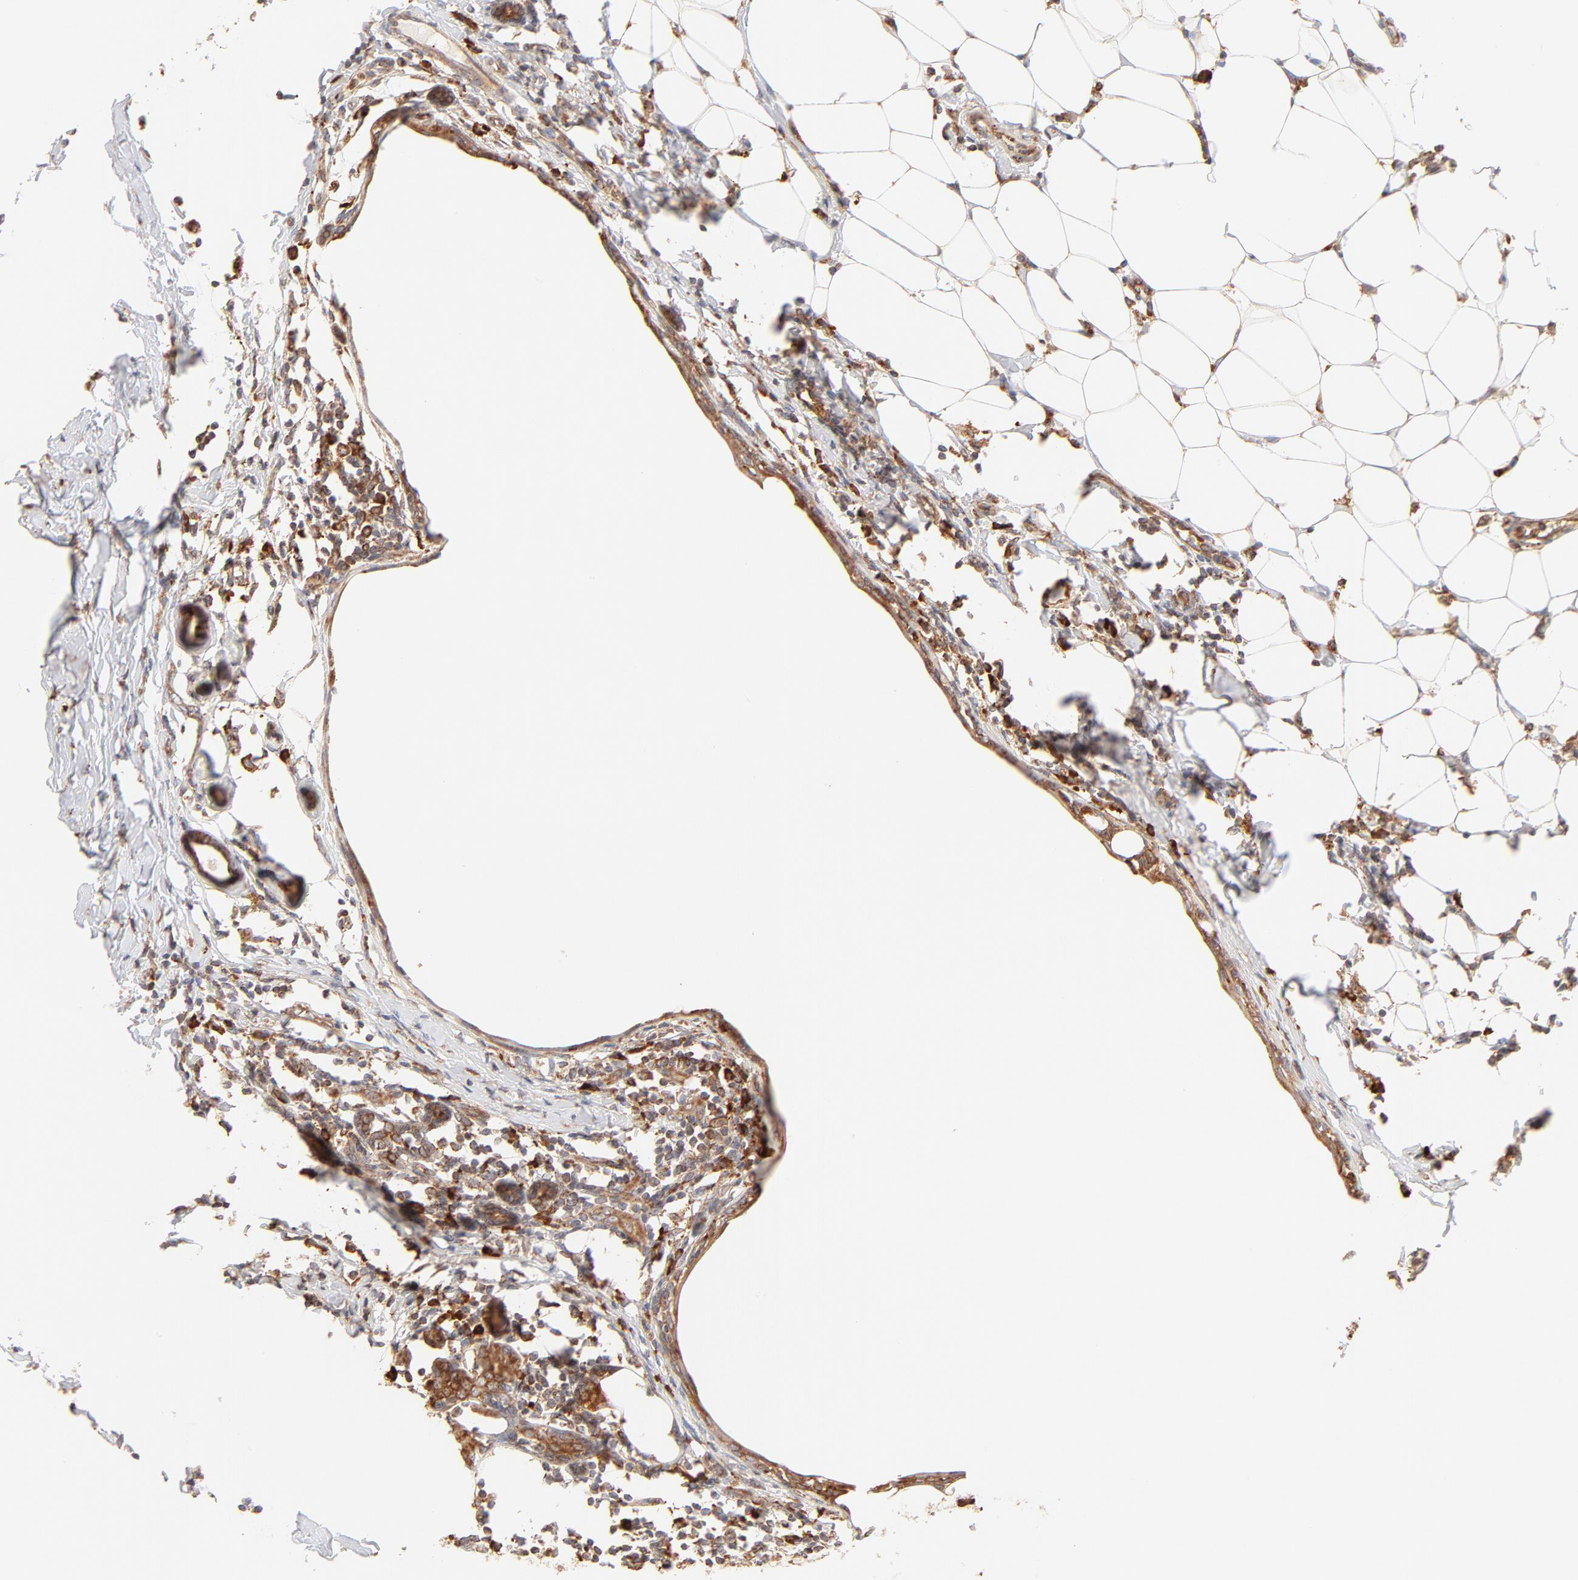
{"staining": {"intensity": "moderate", "quantity": ">75%", "location": "cytoplasmic/membranous"}, "tissue": "breast cancer", "cell_type": "Tumor cells", "image_type": "cancer", "snomed": [{"axis": "morphology", "description": "Duct carcinoma"}, {"axis": "topography", "description": "Breast"}], "caption": "This is an image of immunohistochemistry (IHC) staining of breast cancer (infiltrating ductal carcinoma), which shows moderate positivity in the cytoplasmic/membranous of tumor cells.", "gene": "PARP12", "patient": {"sex": "female", "age": 40}}